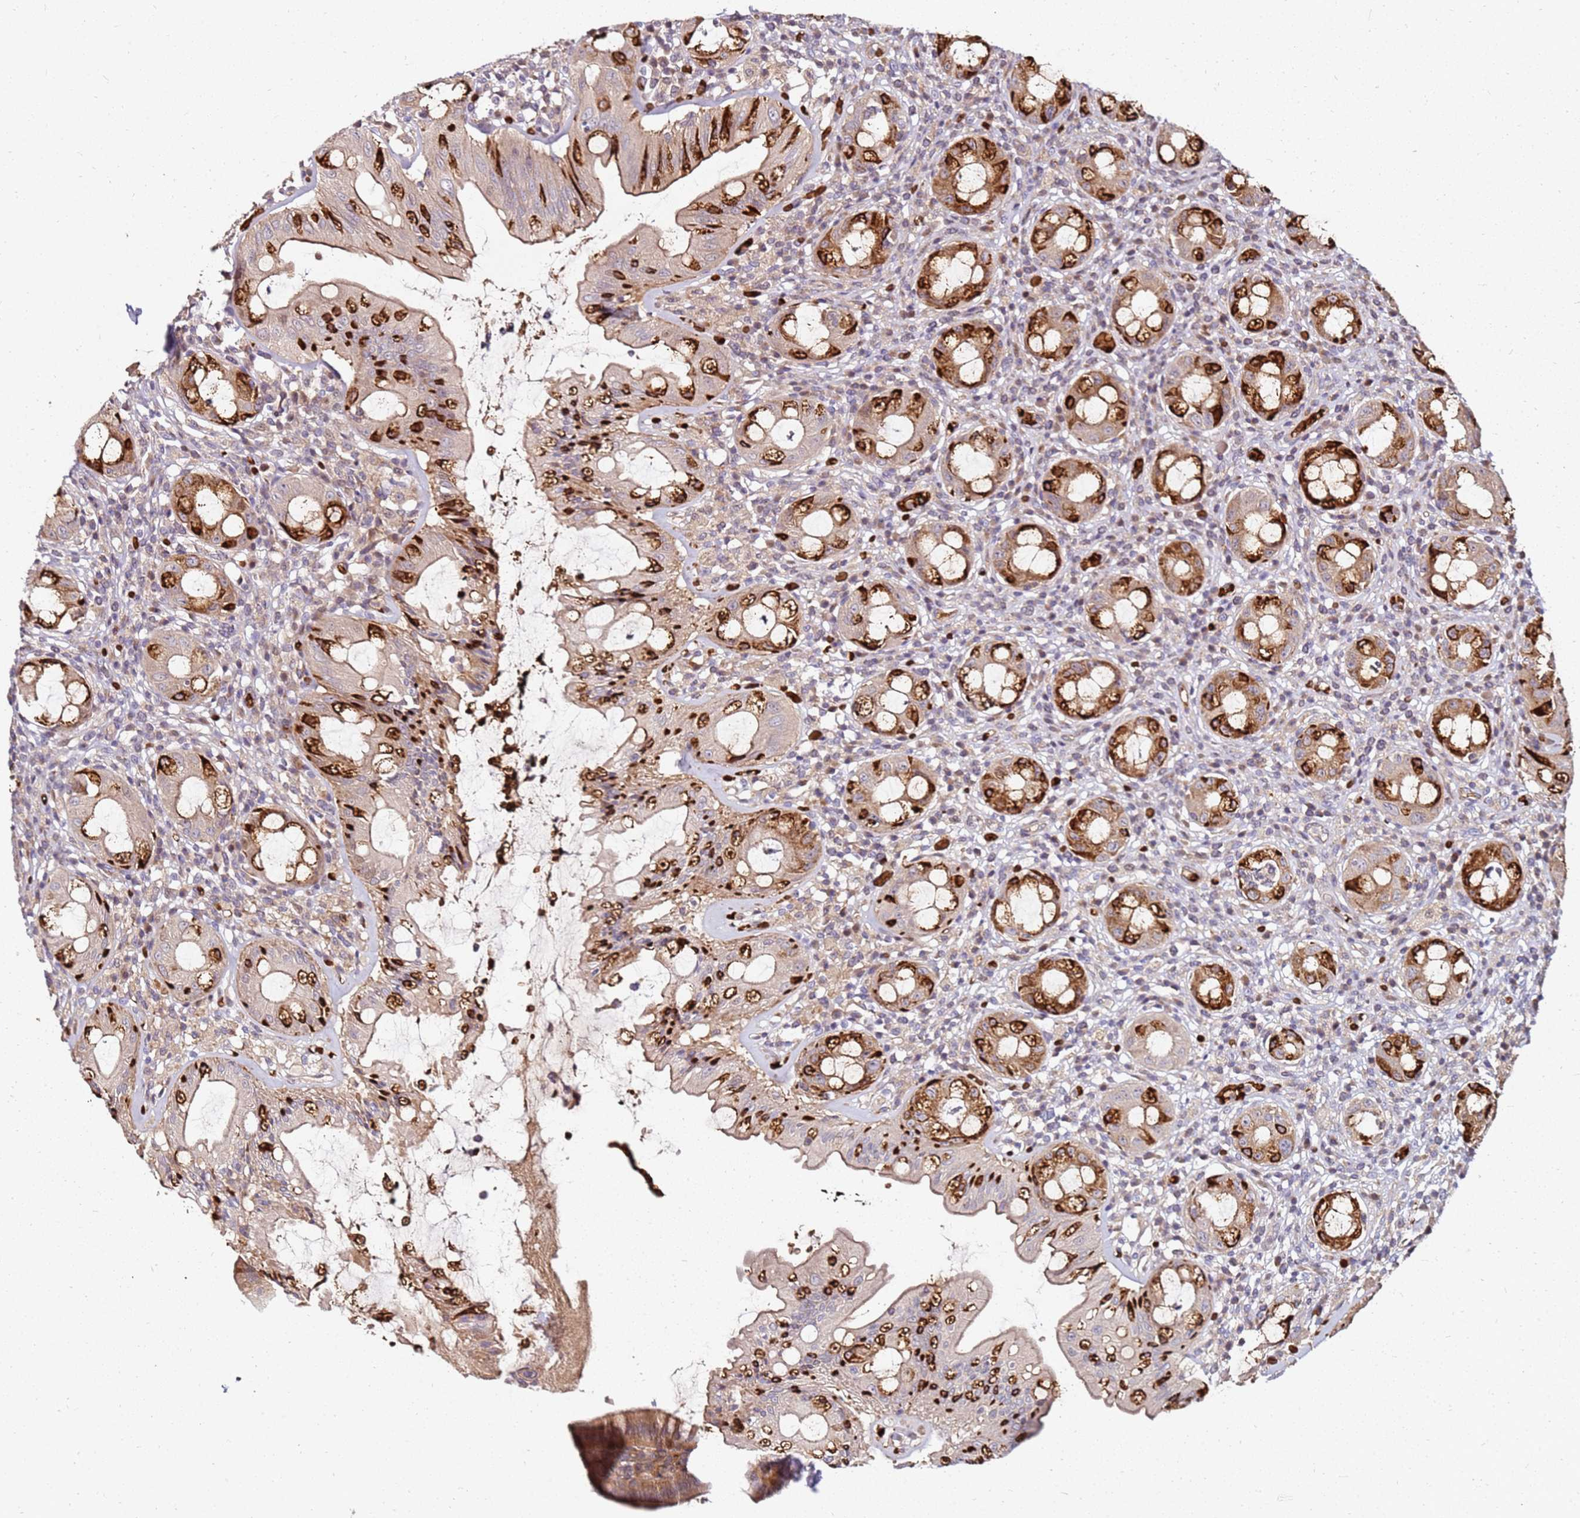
{"staining": {"intensity": "strong", "quantity": ">75%", "location": "cytoplasmic/membranous"}, "tissue": "rectum", "cell_type": "Glandular cells", "image_type": "normal", "snomed": [{"axis": "morphology", "description": "Normal tissue, NOS"}, {"axis": "topography", "description": "Rectum"}], "caption": "Rectum stained for a protein displays strong cytoplasmic/membranous positivity in glandular cells. The protein is stained brown, and the nuclei are stained in blue (DAB (3,3'-diaminobenzidine) IHC with brightfield microscopy, high magnification).", "gene": "RNF11", "patient": {"sex": "female", "age": 57}}